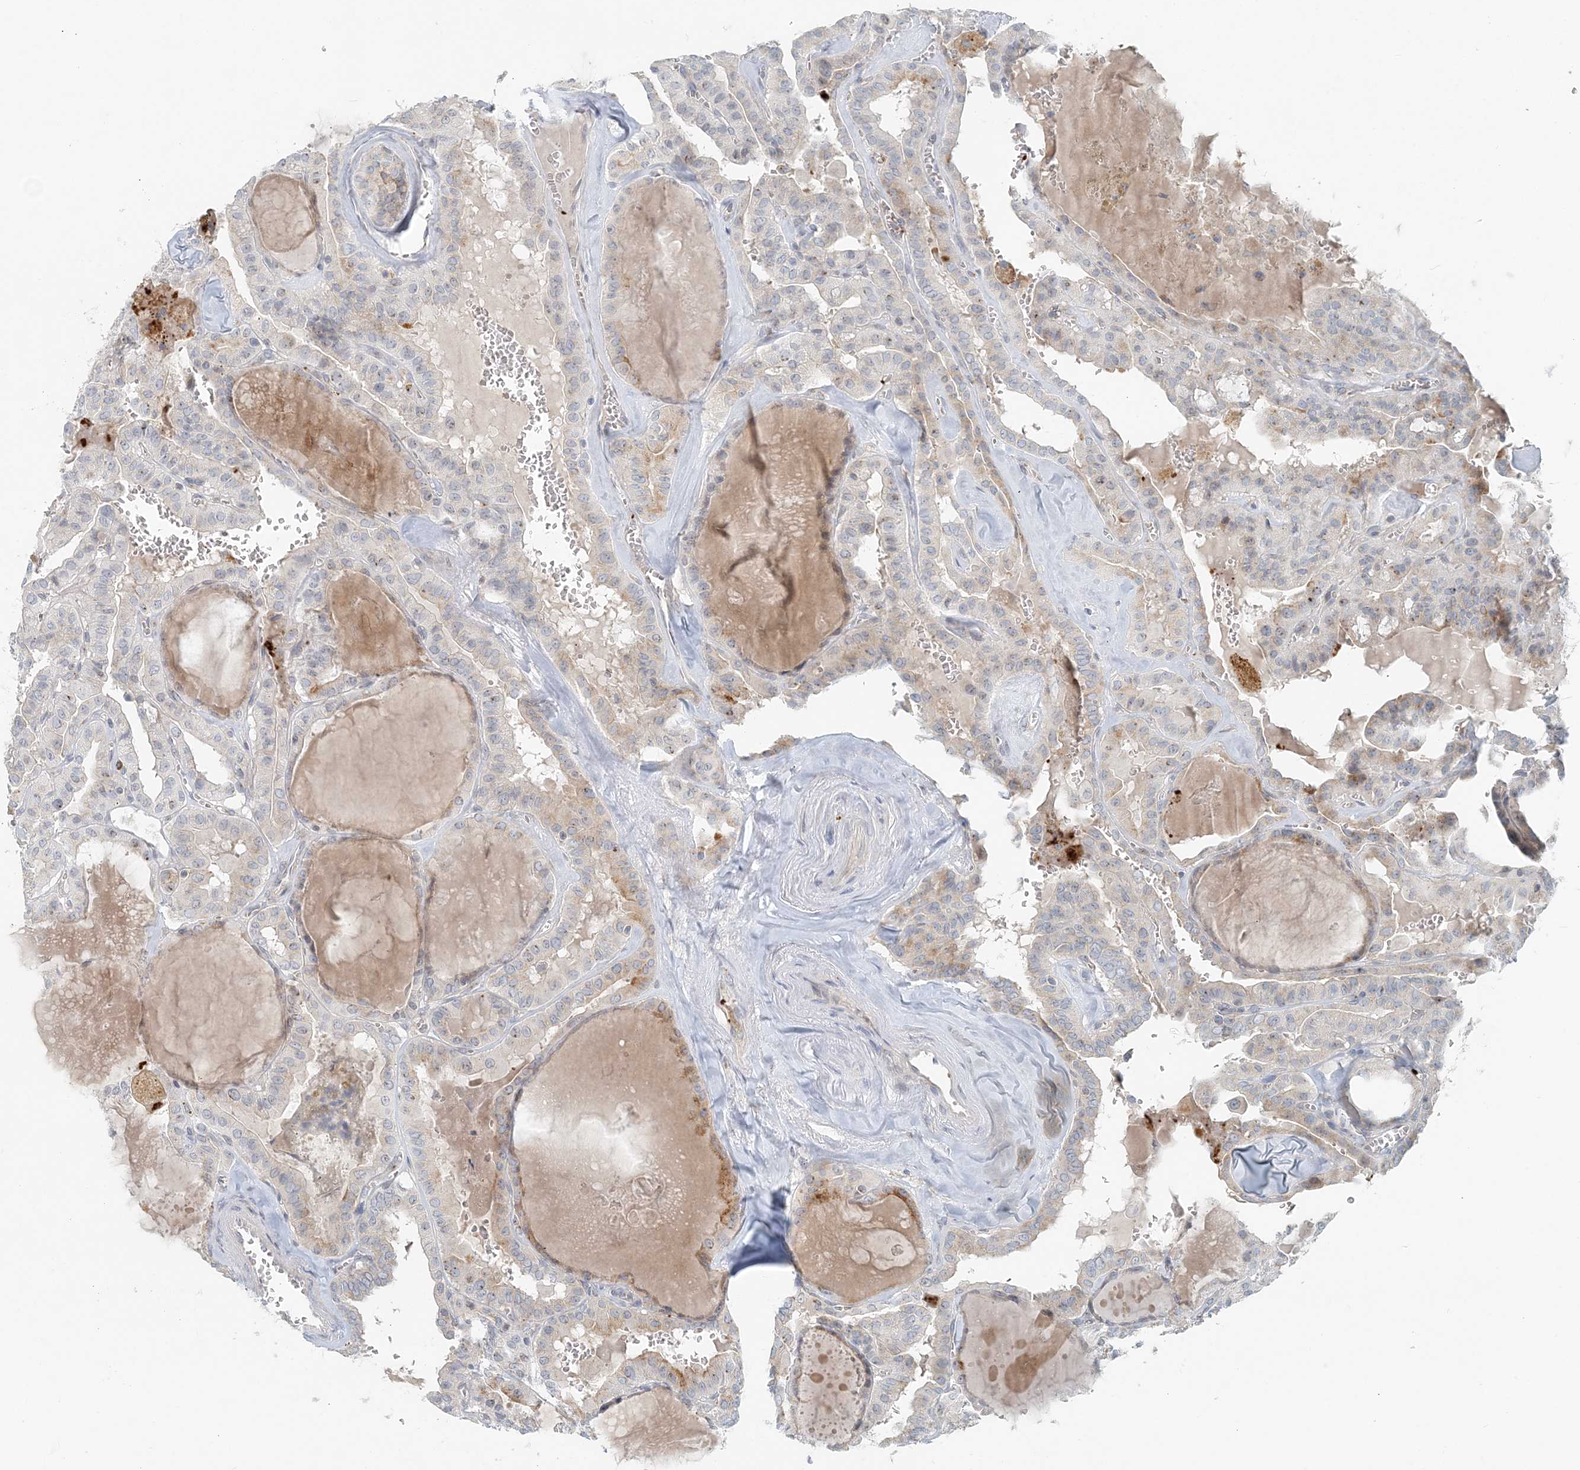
{"staining": {"intensity": "negative", "quantity": "none", "location": "none"}, "tissue": "thyroid cancer", "cell_type": "Tumor cells", "image_type": "cancer", "snomed": [{"axis": "morphology", "description": "Papillary adenocarcinoma, NOS"}, {"axis": "topography", "description": "Thyroid gland"}], "caption": "A histopathology image of thyroid papillary adenocarcinoma stained for a protein displays no brown staining in tumor cells. (DAB immunohistochemistry visualized using brightfield microscopy, high magnification).", "gene": "NAA11", "patient": {"sex": "male", "age": 52}}